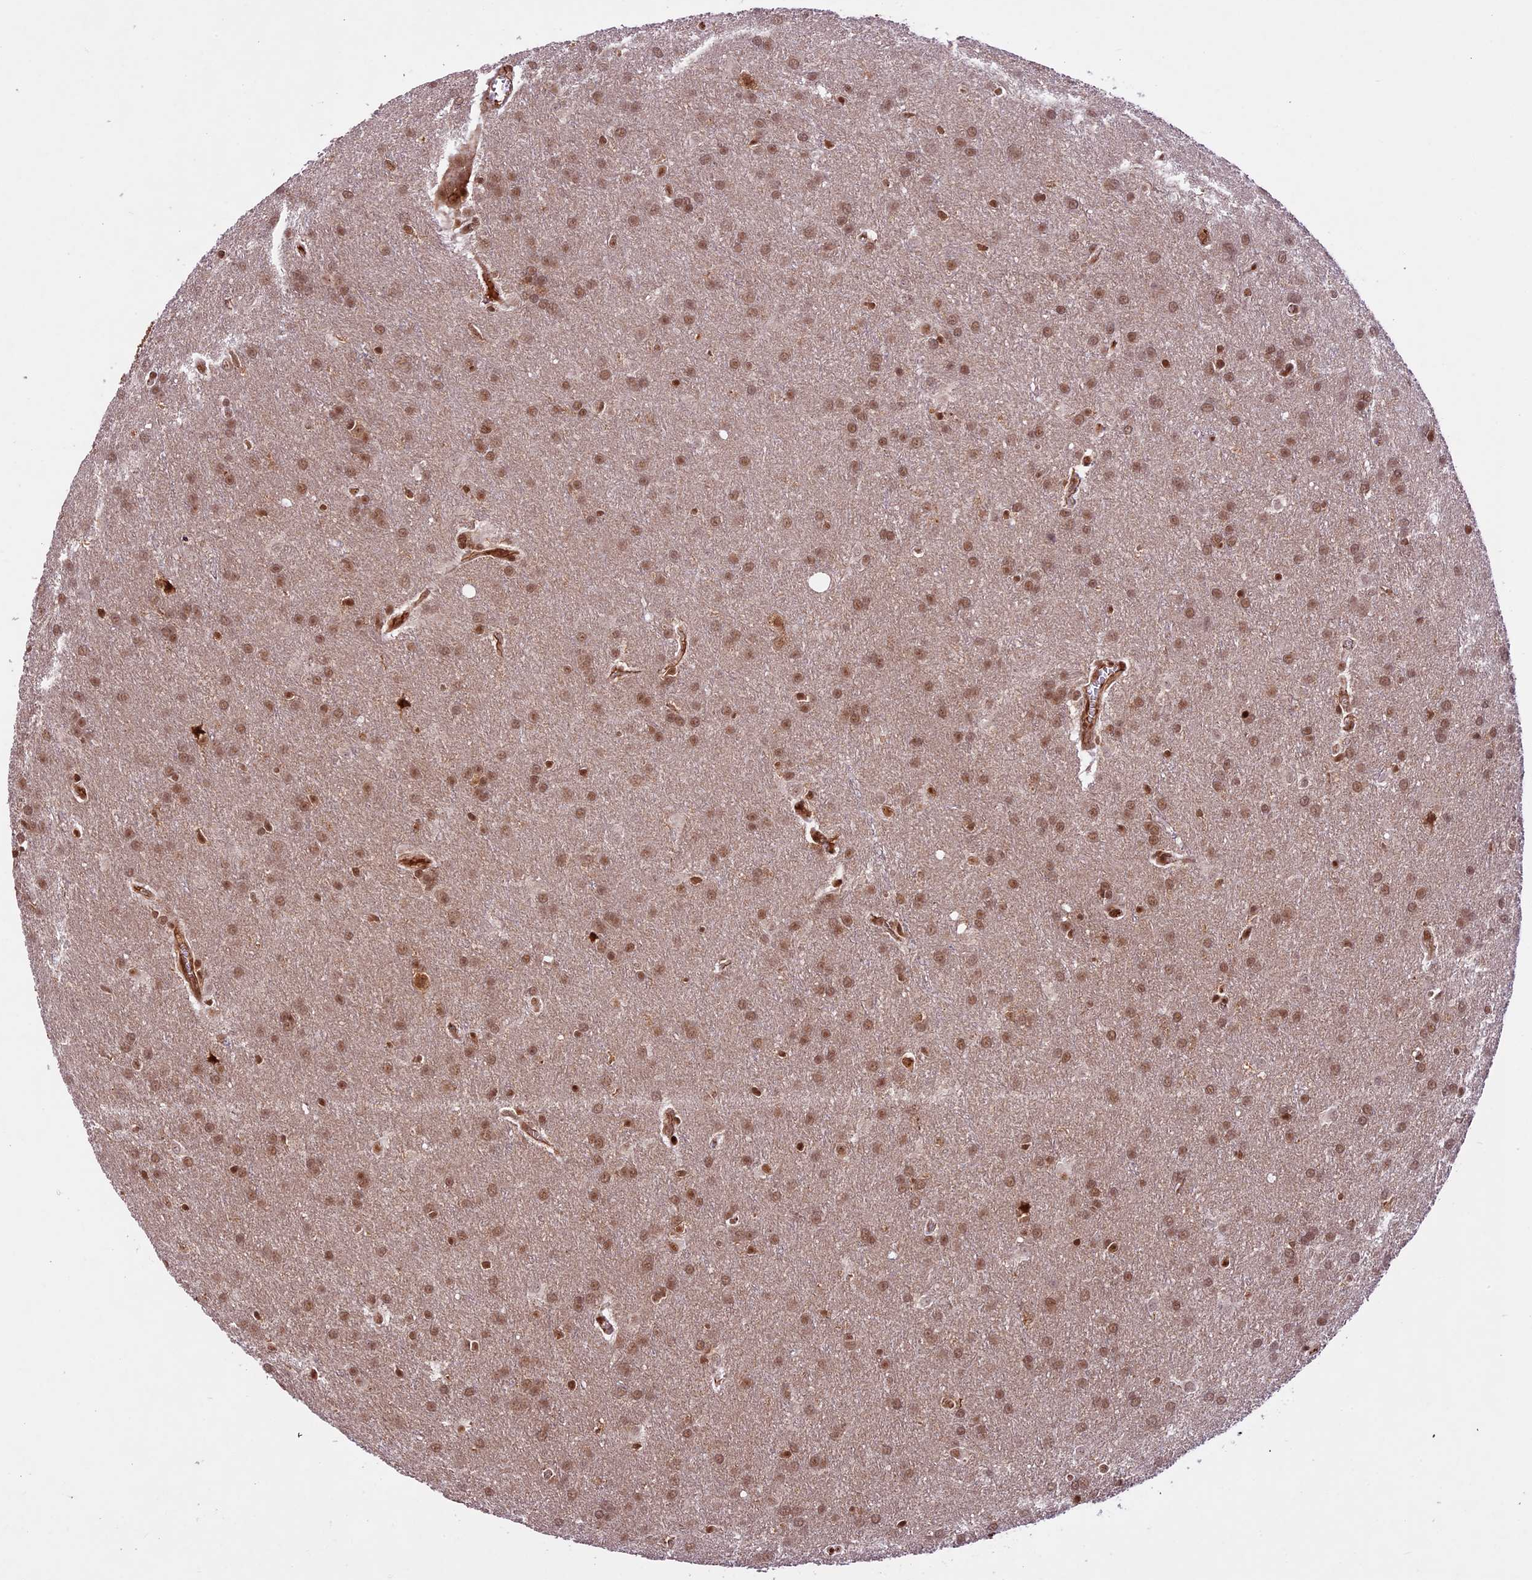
{"staining": {"intensity": "moderate", "quantity": ">75%", "location": "nuclear"}, "tissue": "glioma", "cell_type": "Tumor cells", "image_type": "cancer", "snomed": [{"axis": "morphology", "description": "Glioma, malignant, Low grade"}, {"axis": "topography", "description": "Brain"}], "caption": "Malignant low-grade glioma was stained to show a protein in brown. There is medium levels of moderate nuclear staining in approximately >75% of tumor cells. Using DAB (brown) and hematoxylin (blue) stains, captured at high magnification using brightfield microscopy.", "gene": "DHX38", "patient": {"sex": "female", "age": 32}}